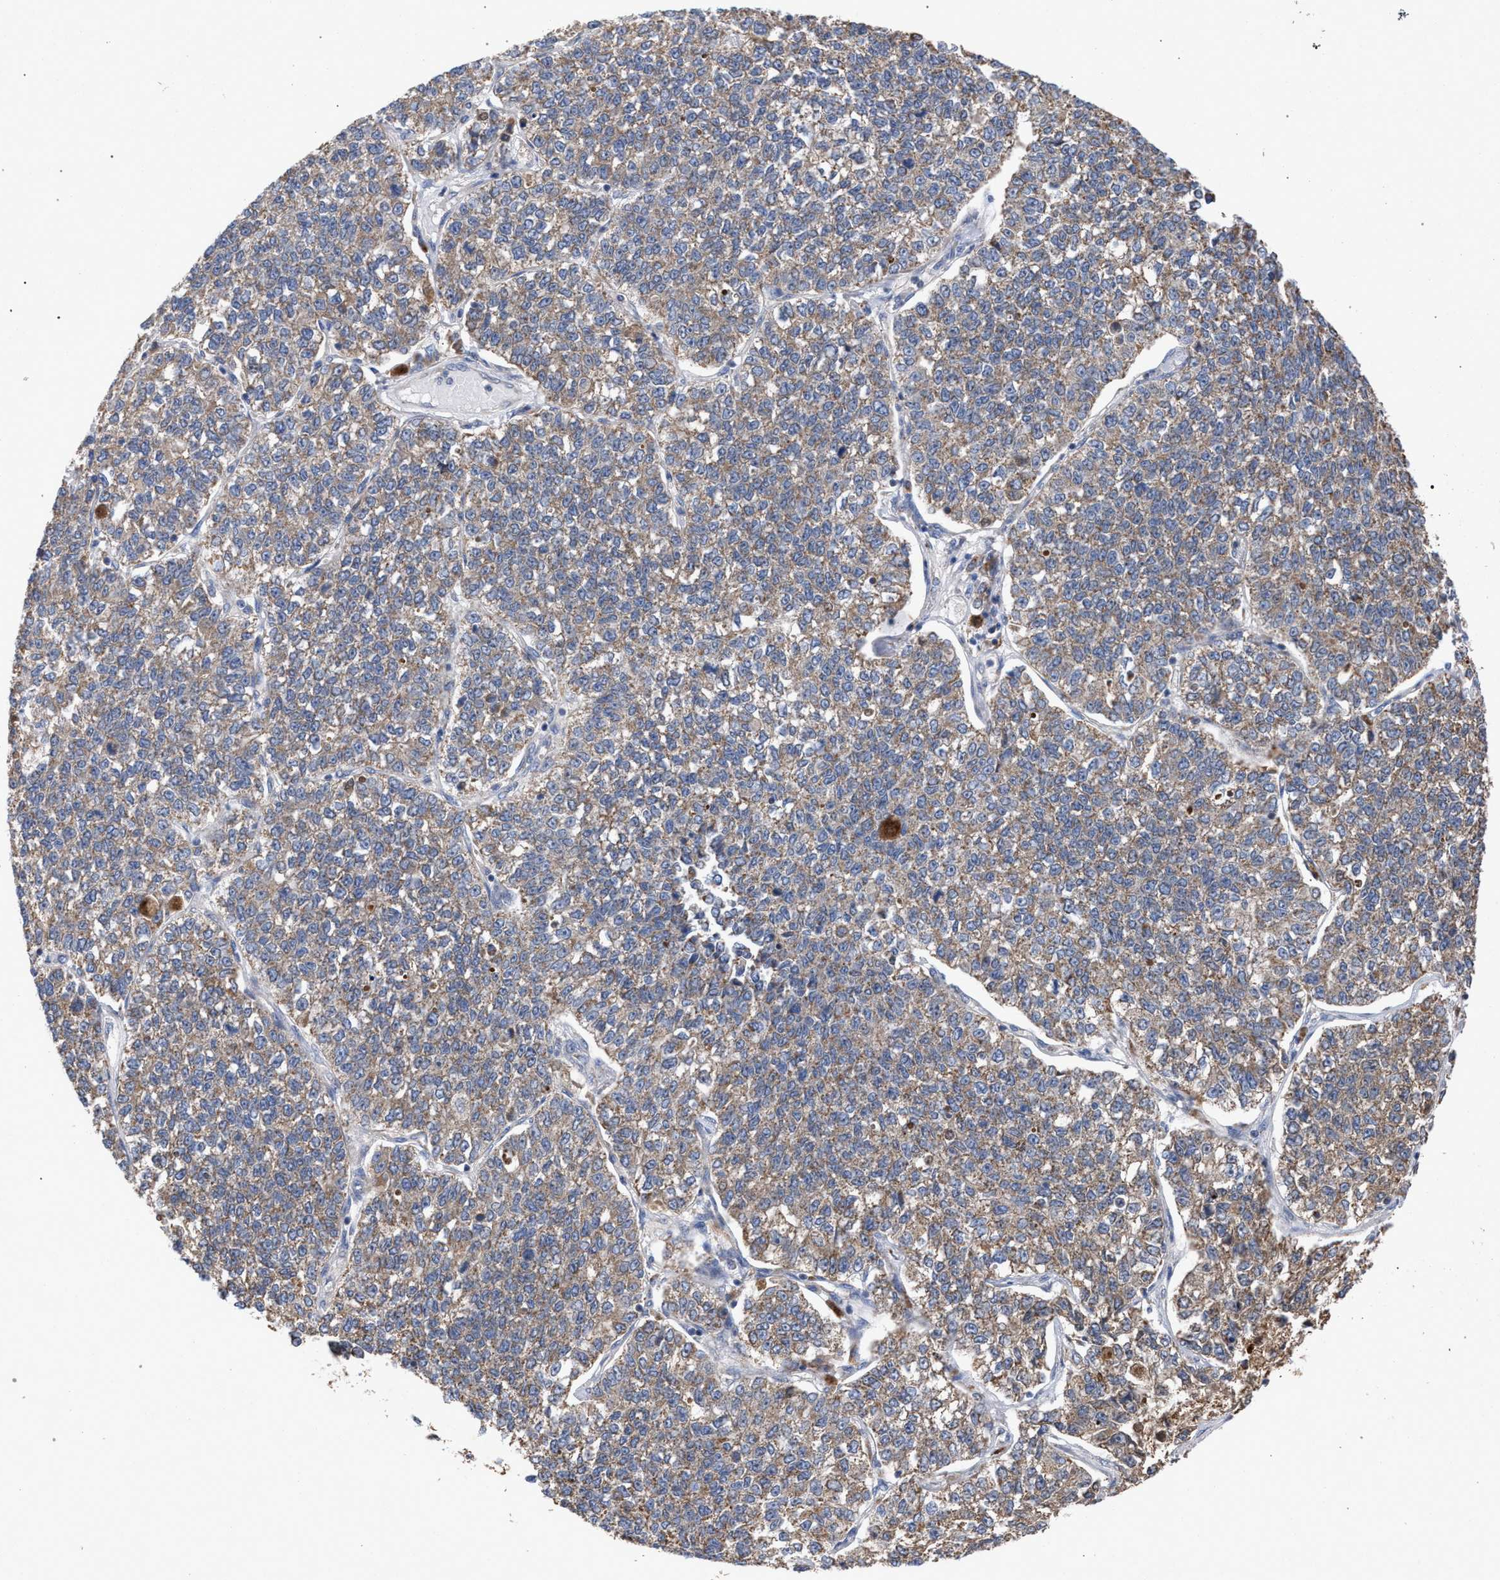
{"staining": {"intensity": "weak", "quantity": ">75%", "location": "cytoplasmic/membranous"}, "tissue": "lung cancer", "cell_type": "Tumor cells", "image_type": "cancer", "snomed": [{"axis": "morphology", "description": "Adenocarcinoma, NOS"}, {"axis": "topography", "description": "Lung"}], "caption": "Approximately >75% of tumor cells in human lung cancer show weak cytoplasmic/membranous protein positivity as visualized by brown immunohistochemical staining.", "gene": "BCL2L12", "patient": {"sex": "male", "age": 49}}